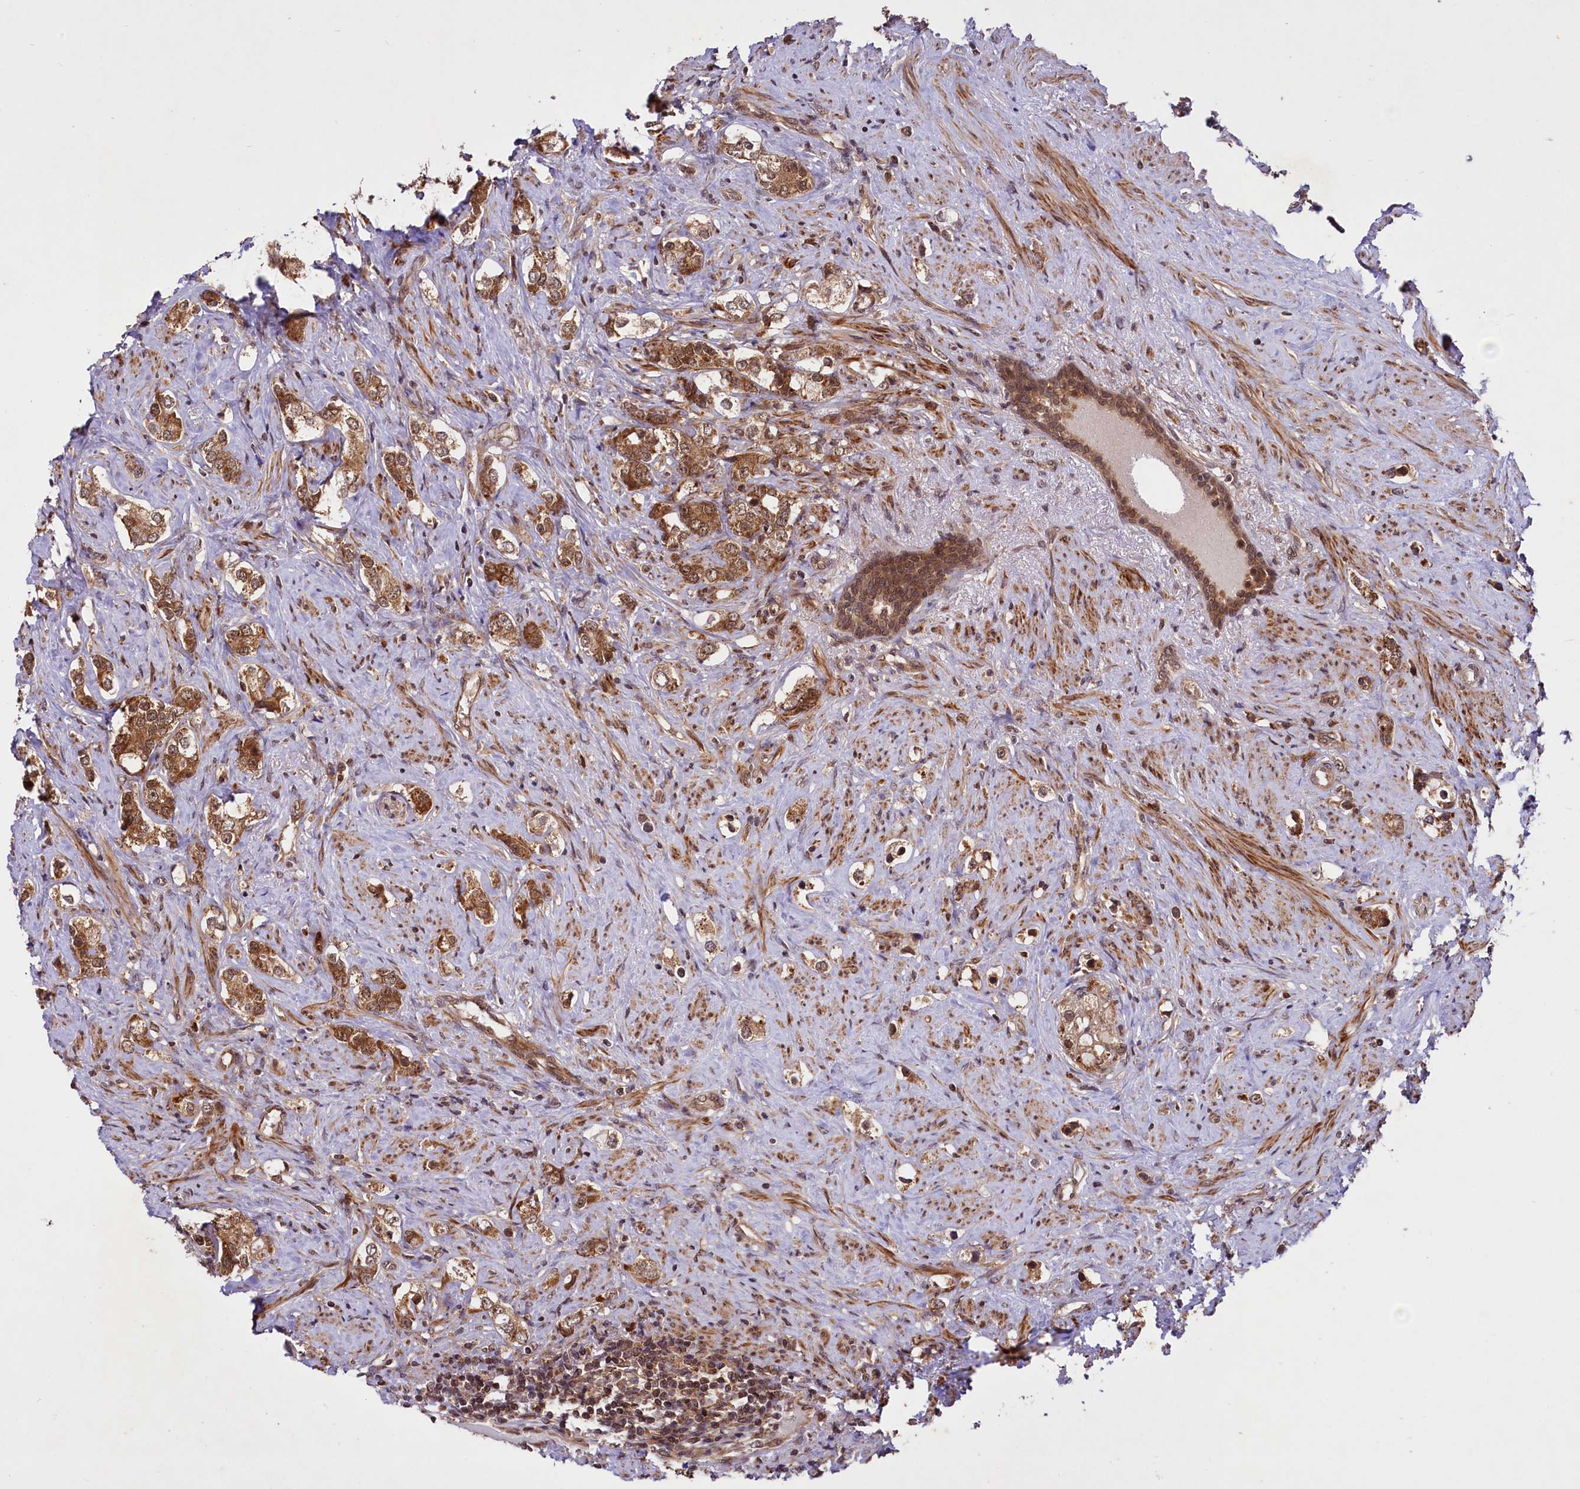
{"staining": {"intensity": "strong", "quantity": ">75%", "location": "cytoplasmic/membranous,nuclear"}, "tissue": "prostate cancer", "cell_type": "Tumor cells", "image_type": "cancer", "snomed": [{"axis": "morphology", "description": "Adenocarcinoma, High grade"}, {"axis": "topography", "description": "Prostate"}], "caption": "The histopathology image reveals staining of high-grade adenocarcinoma (prostate), revealing strong cytoplasmic/membranous and nuclear protein staining (brown color) within tumor cells.", "gene": "UBE3A", "patient": {"sex": "male", "age": 63}}